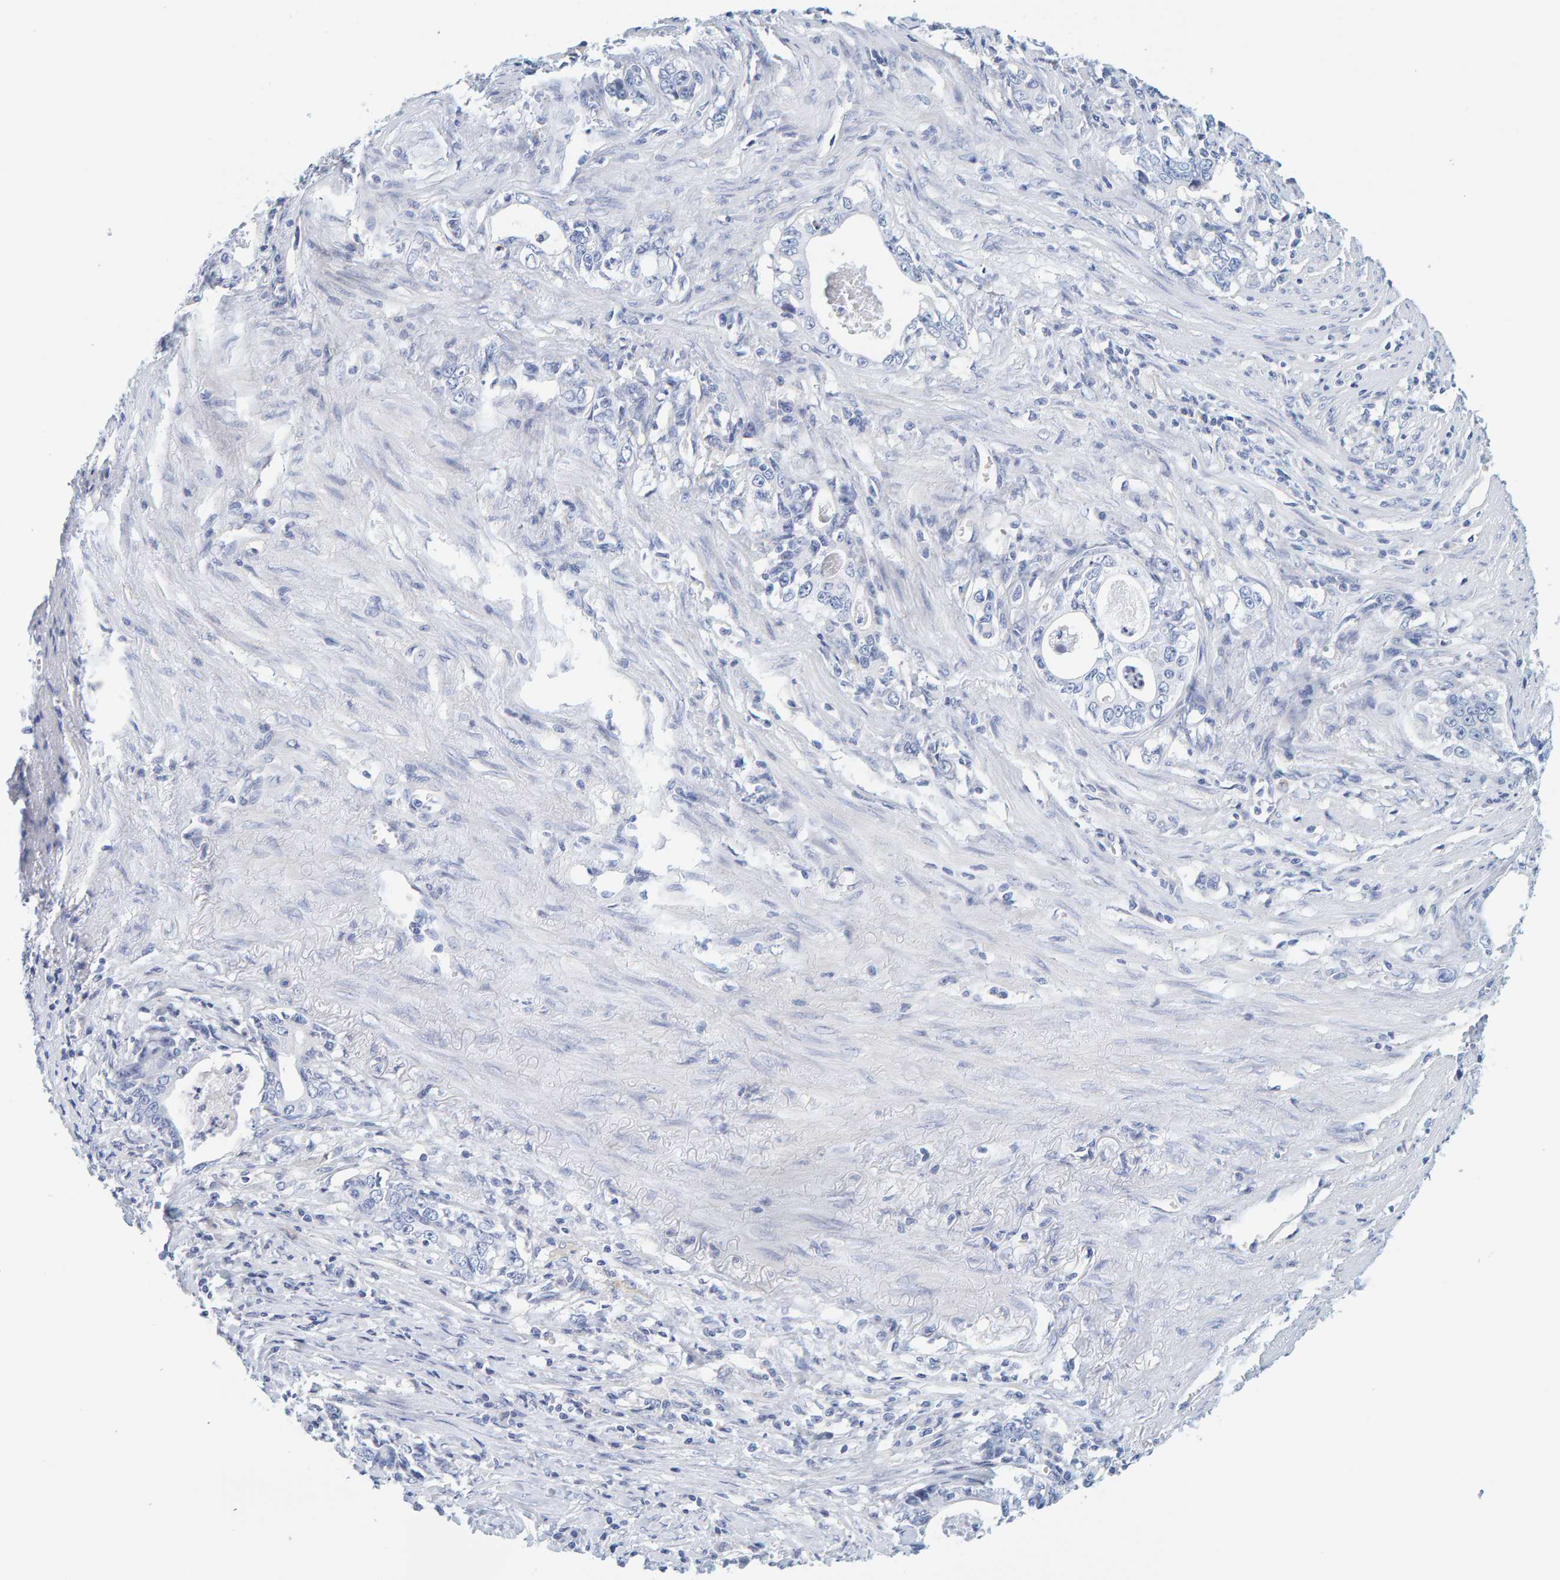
{"staining": {"intensity": "negative", "quantity": "none", "location": "none"}, "tissue": "stomach cancer", "cell_type": "Tumor cells", "image_type": "cancer", "snomed": [{"axis": "morphology", "description": "Adenocarcinoma, NOS"}, {"axis": "topography", "description": "Stomach, lower"}], "caption": "Stomach cancer was stained to show a protein in brown. There is no significant positivity in tumor cells.", "gene": "MOG", "patient": {"sex": "female", "age": 72}}